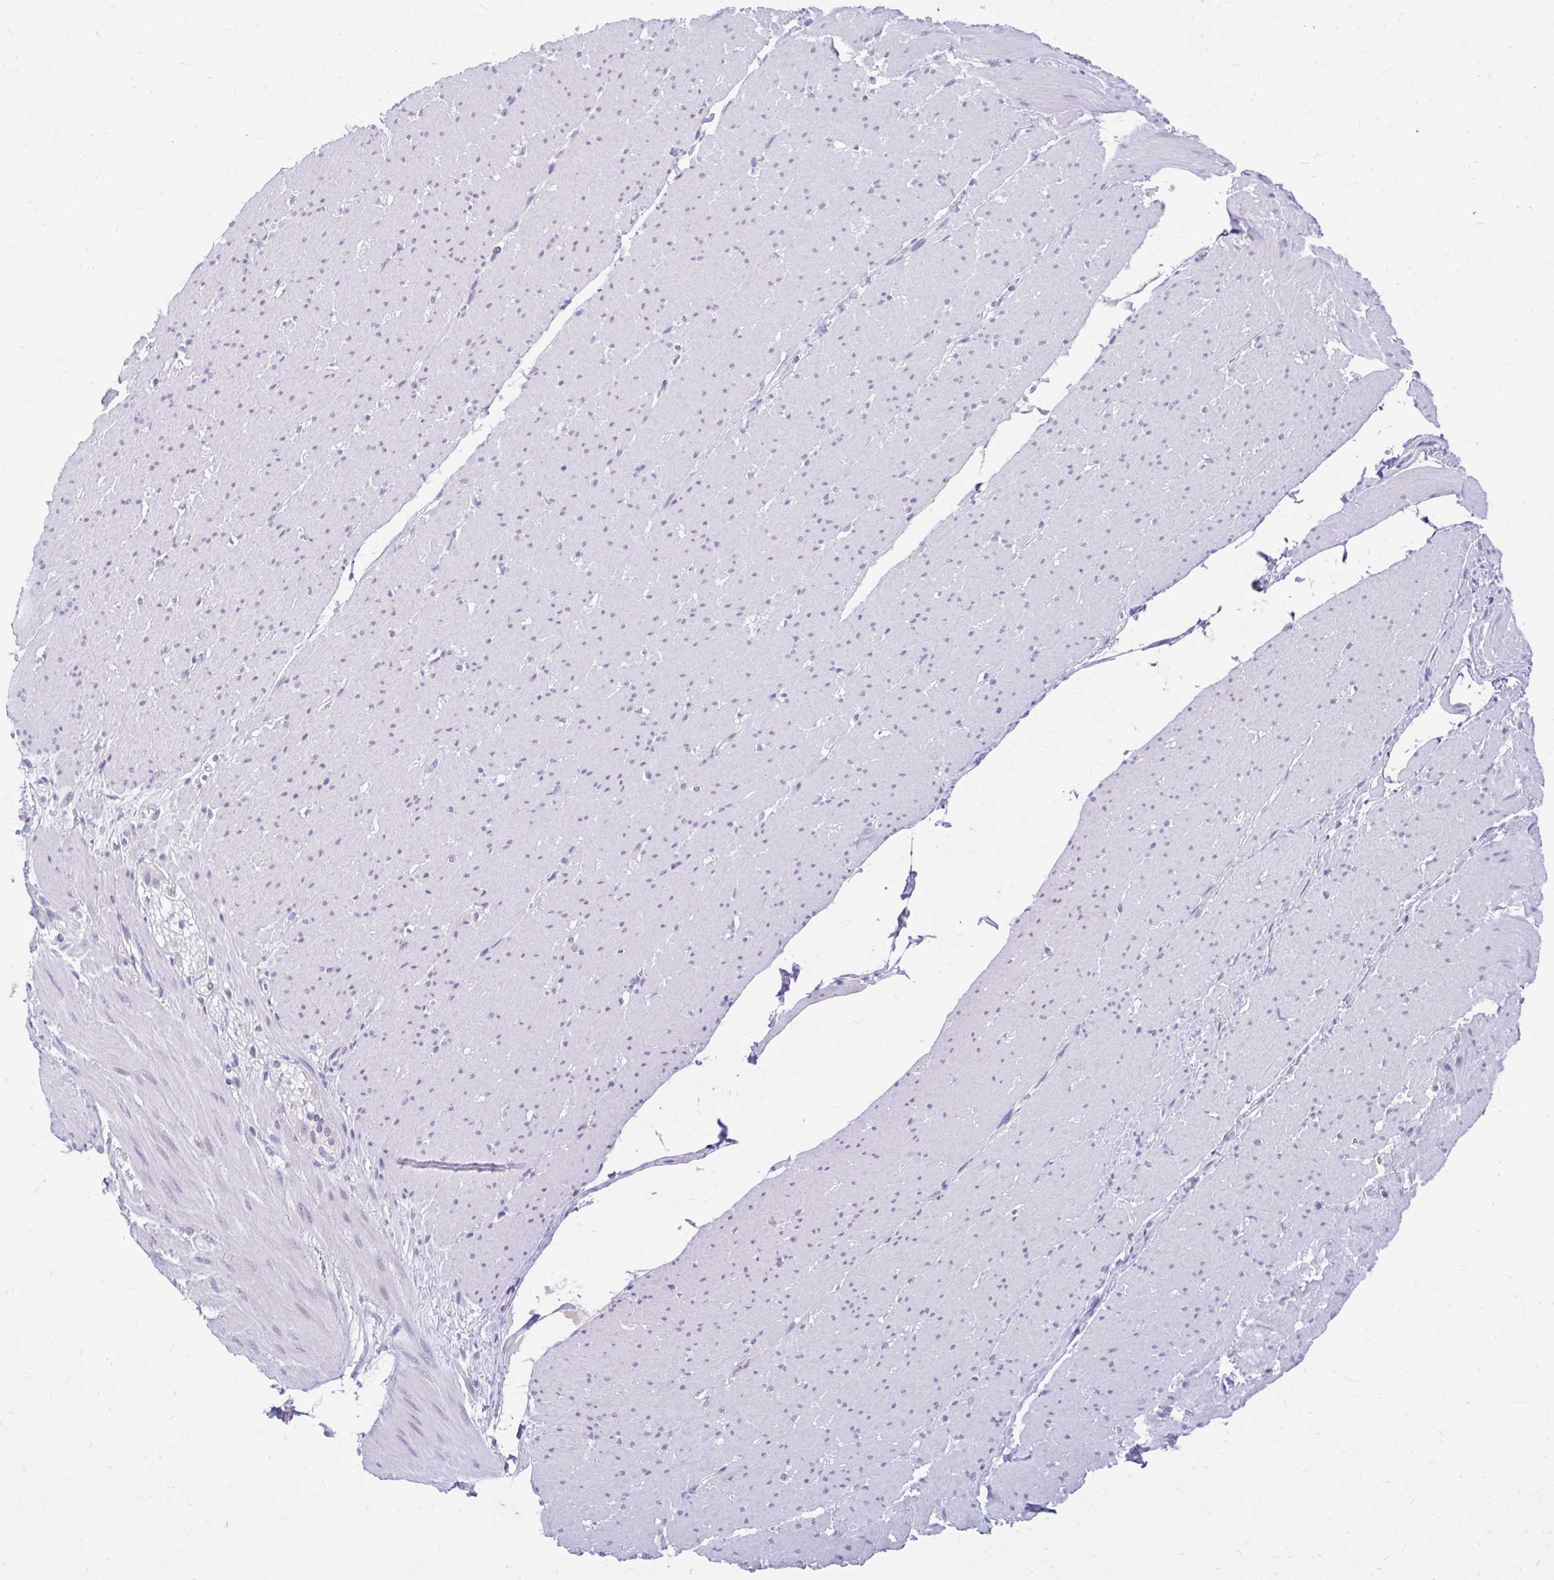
{"staining": {"intensity": "negative", "quantity": "none", "location": "none"}, "tissue": "smooth muscle", "cell_type": "Smooth muscle cells", "image_type": "normal", "snomed": [{"axis": "morphology", "description": "Normal tissue, NOS"}, {"axis": "topography", "description": "Smooth muscle"}, {"axis": "topography", "description": "Rectum"}], "caption": "Smooth muscle cells show no significant positivity in unremarkable smooth muscle. (DAB immunohistochemistry visualized using brightfield microscopy, high magnification).", "gene": "GLB1L2", "patient": {"sex": "male", "age": 53}}